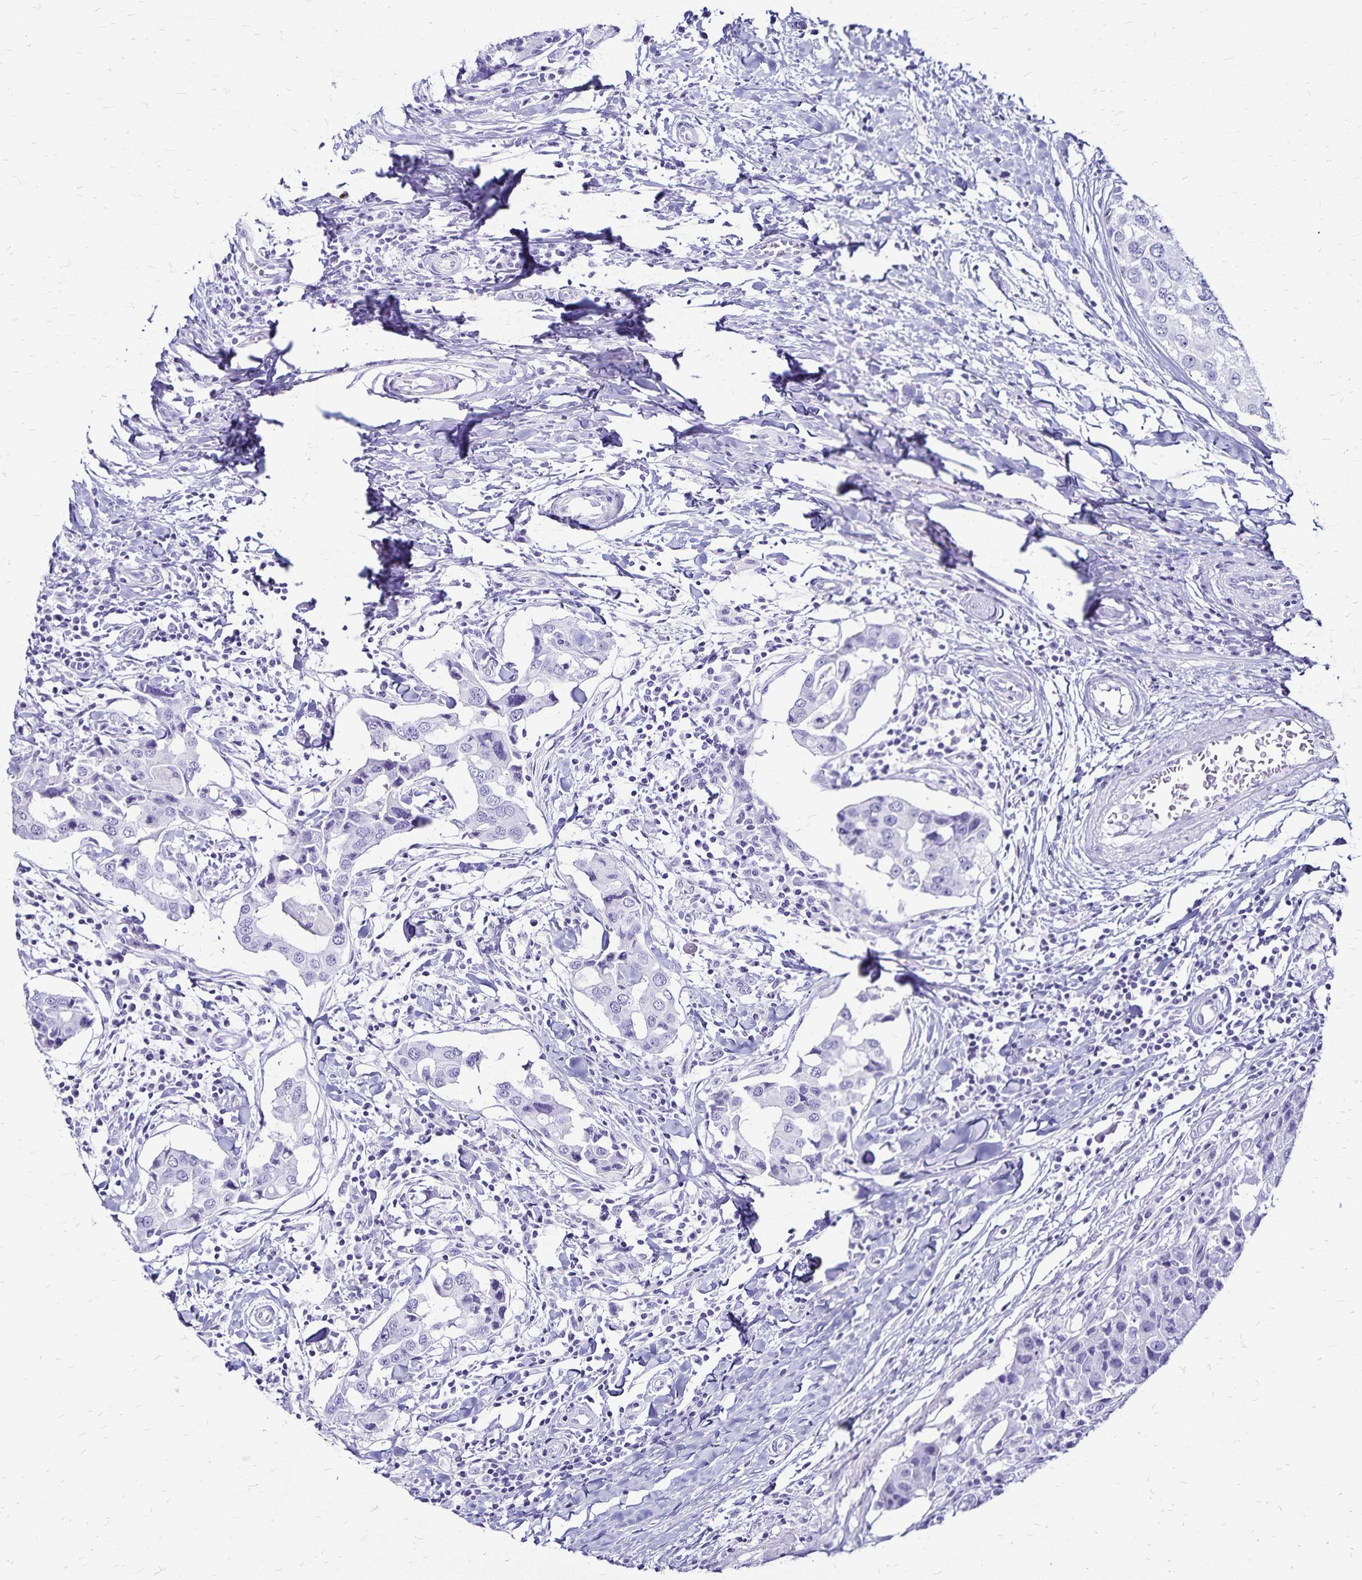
{"staining": {"intensity": "negative", "quantity": "none", "location": "none"}, "tissue": "breast cancer", "cell_type": "Tumor cells", "image_type": "cancer", "snomed": [{"axis": "morphology", "description": "Duct carcinoma"}, {"axis": "topography", "description": "Breast"}], "caption": "DAB immunohistochemical staining of human invasive ductal carcinoma (breast) demonstrates no significant positivity in tumor cells. The staining is performed using DAB brown chromogen with nuclei counter-stained in using hematoxylin.", "gene": "LIN28B", "patient": {"sex": "female", "age": 27}}